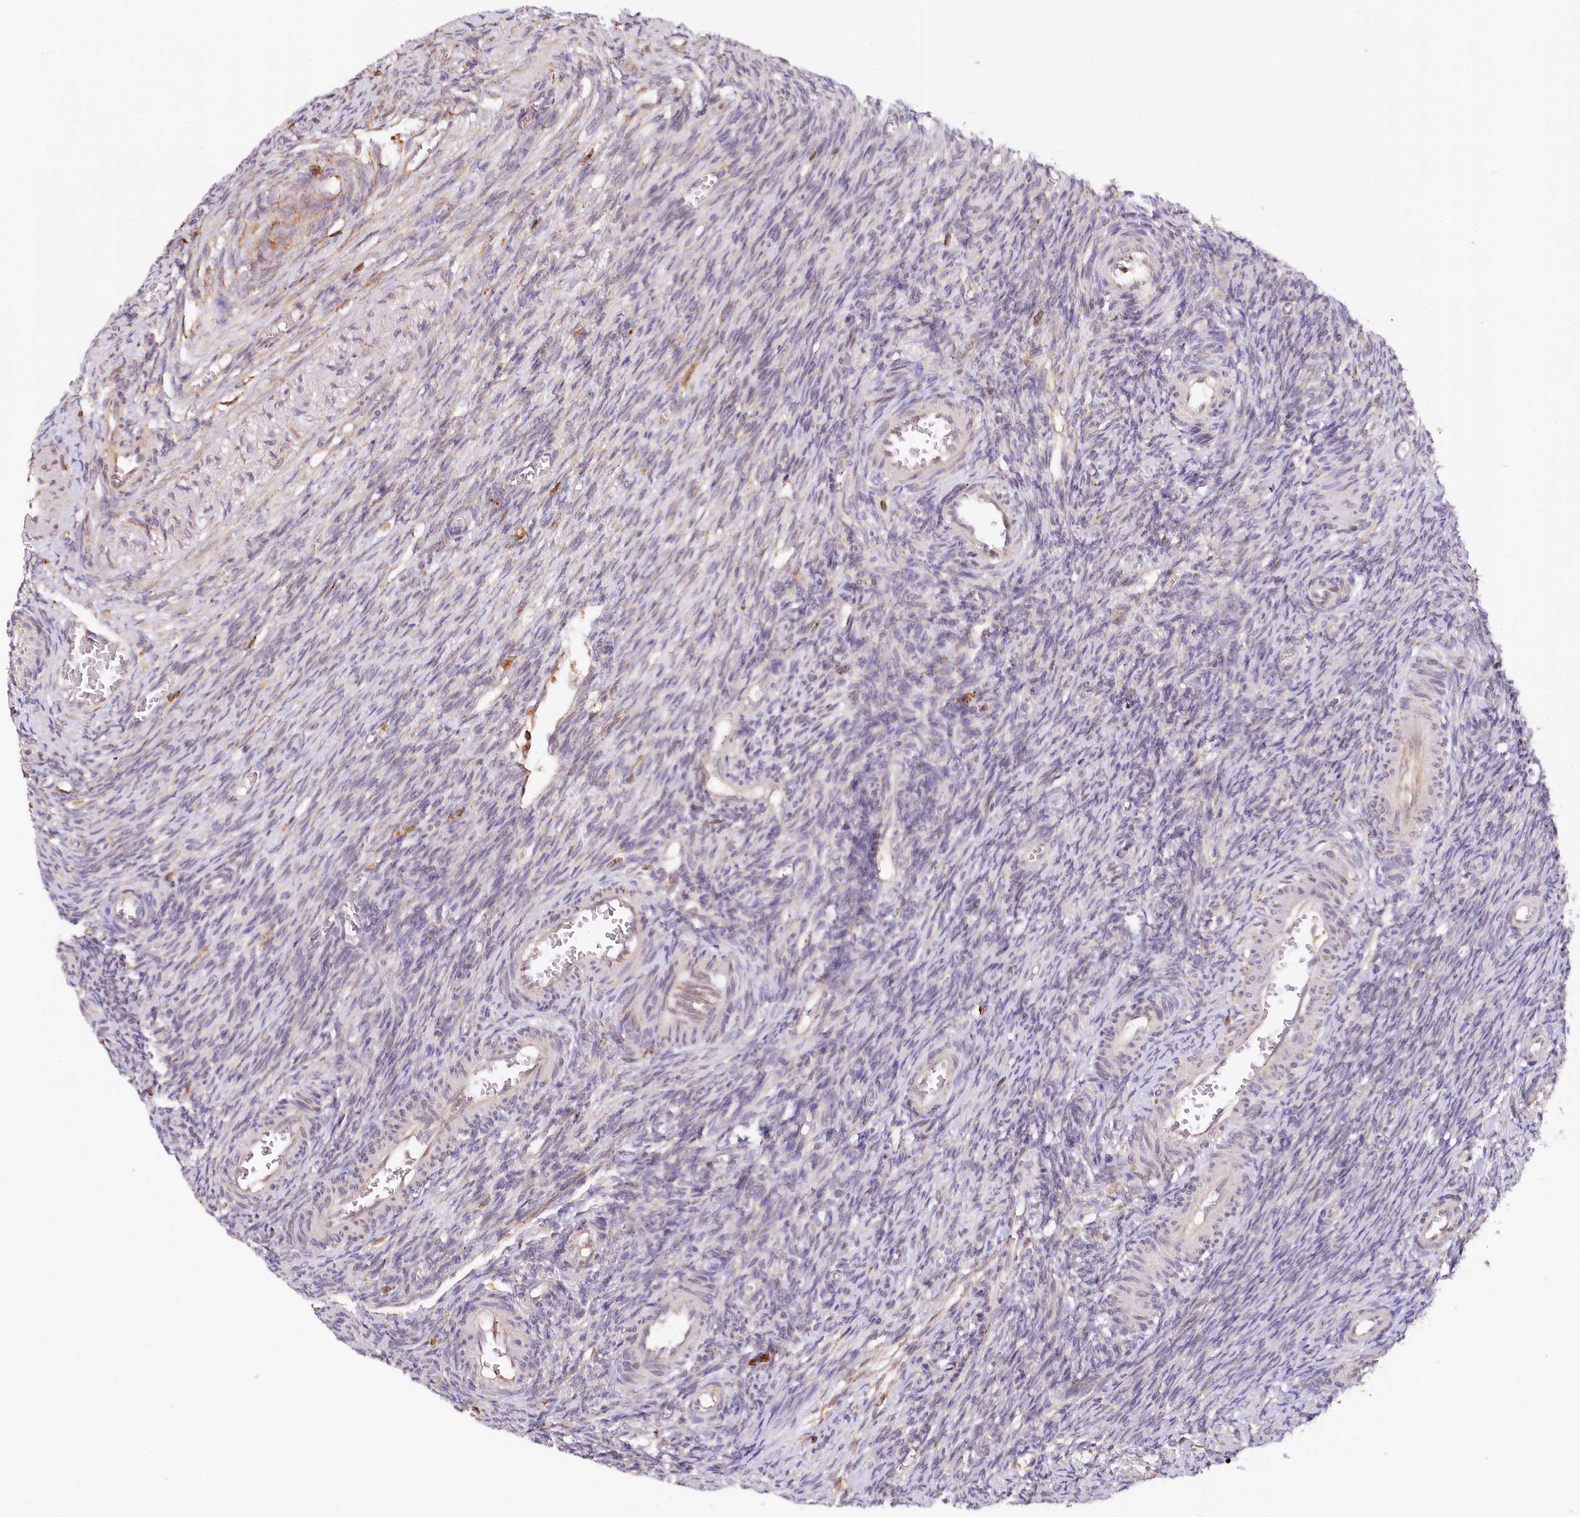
{"staining": {"intensity": "moderate", "quantity": ">75%", "location": "cytoplasmic/membranous"}, "tissue": "ovary", "cell_type": "Follicle cells", "image_type": "normal", "snomed": [{"axis": "morphology", "description": "Normal tissue, NOS"}, {"axis": "topography", "description": "Ovary"}], "caption": "Immunohistochemistry (DAB (3,3'-diaminobenzidine)) staining of normal human ovary demonstrates moderate cytoplasmic/membranous protein expression in approximately >75% of follicle cells. Immunohistochemistry (ihc) stains the protein of interest in brown and the nuclei are stained blue.", "gene": "VEGFA", "patient": {"sex": "female", "age": 27}}